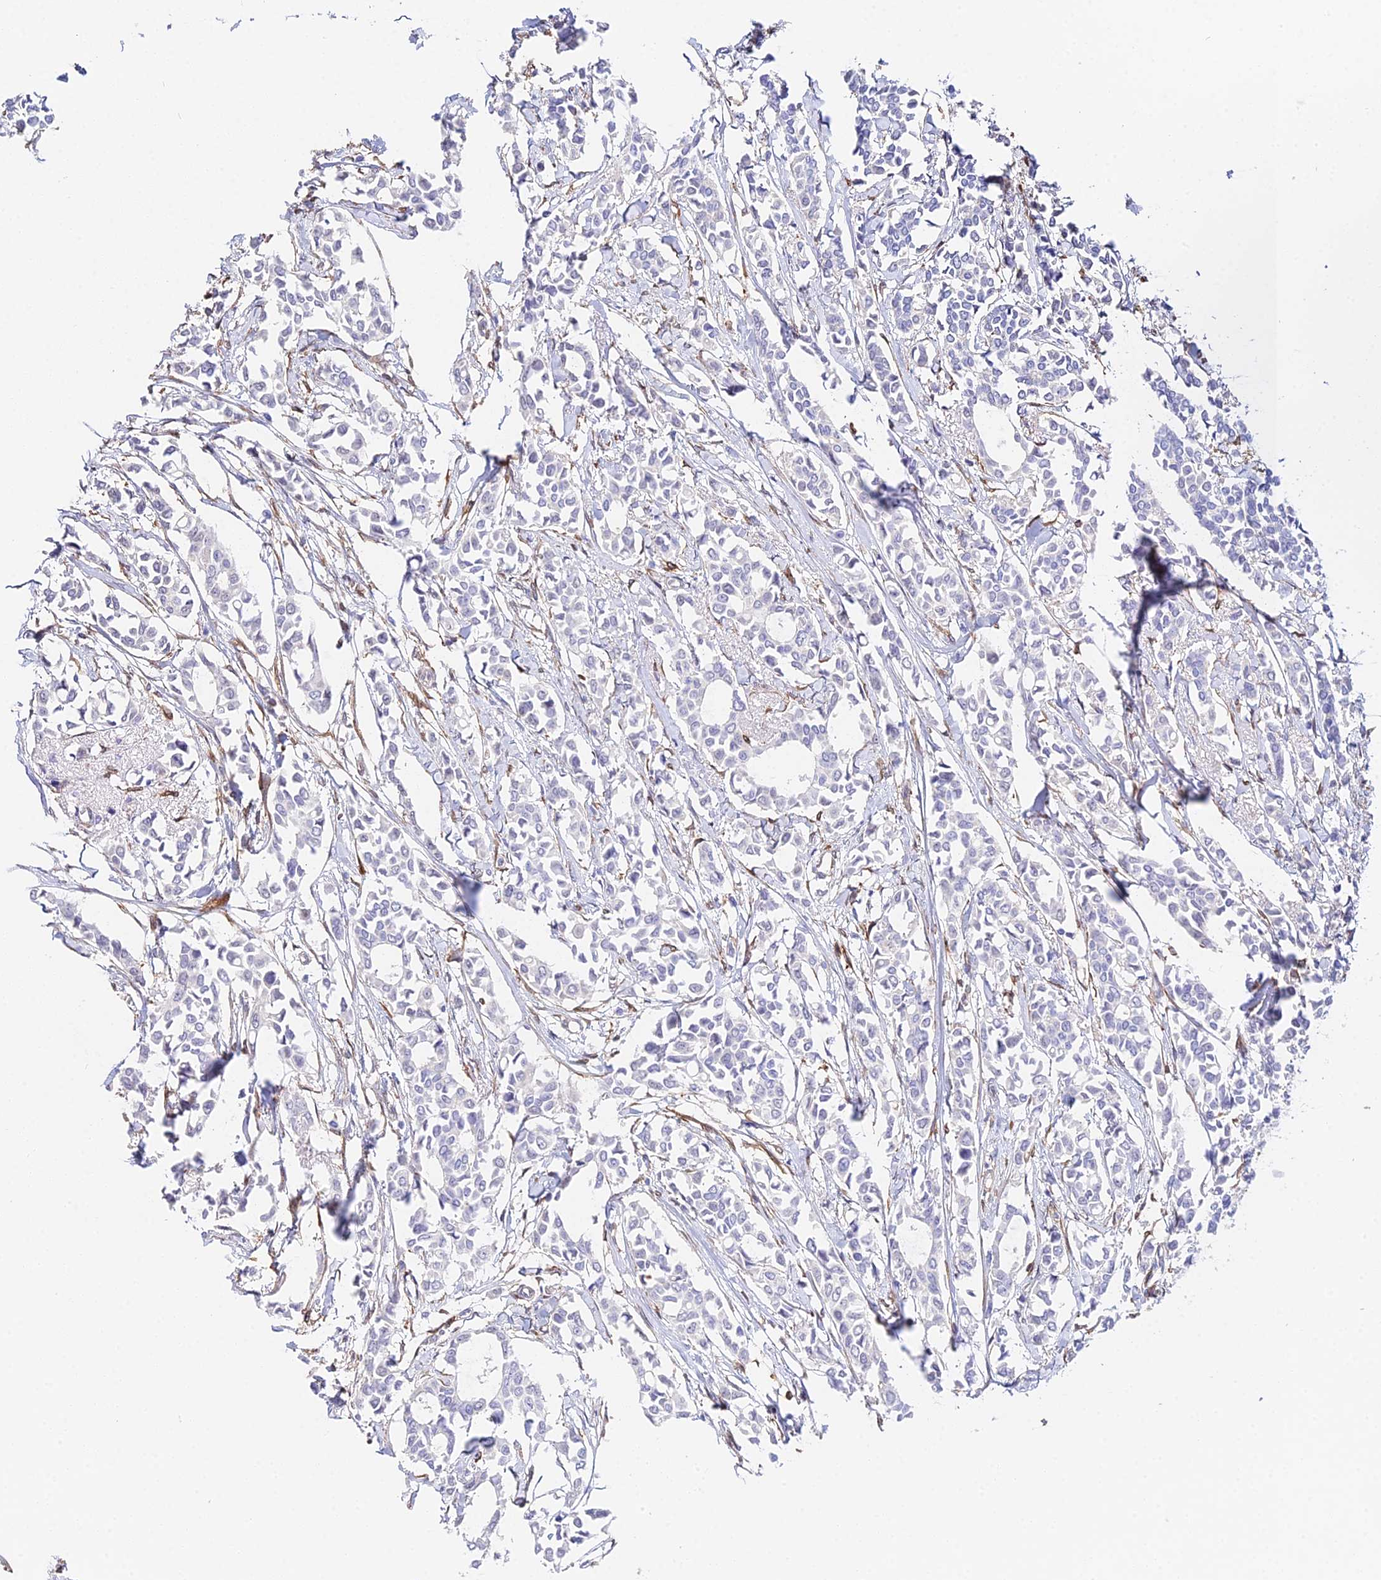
{"staining": {"intensity": "negative", "quantity": "none", "location": "none"}, "tissue": "breast cancer", "cell_type": "Tumor cells", "image_type": "cancer", "snomed": [{"axis": "morphology", "description": "Duct carcinoma"}, {"axis": "topography", "description": "Breast"}], "caption": "This micrograph is of breast infiltrating ductal carcinoma stained with IHC to label a protein in brown with the nuclei are counter-stained blue. There is no positivity in tumor cells.", "gene": "MXRA7", "patient": {"sex": "female", "age": 41}}